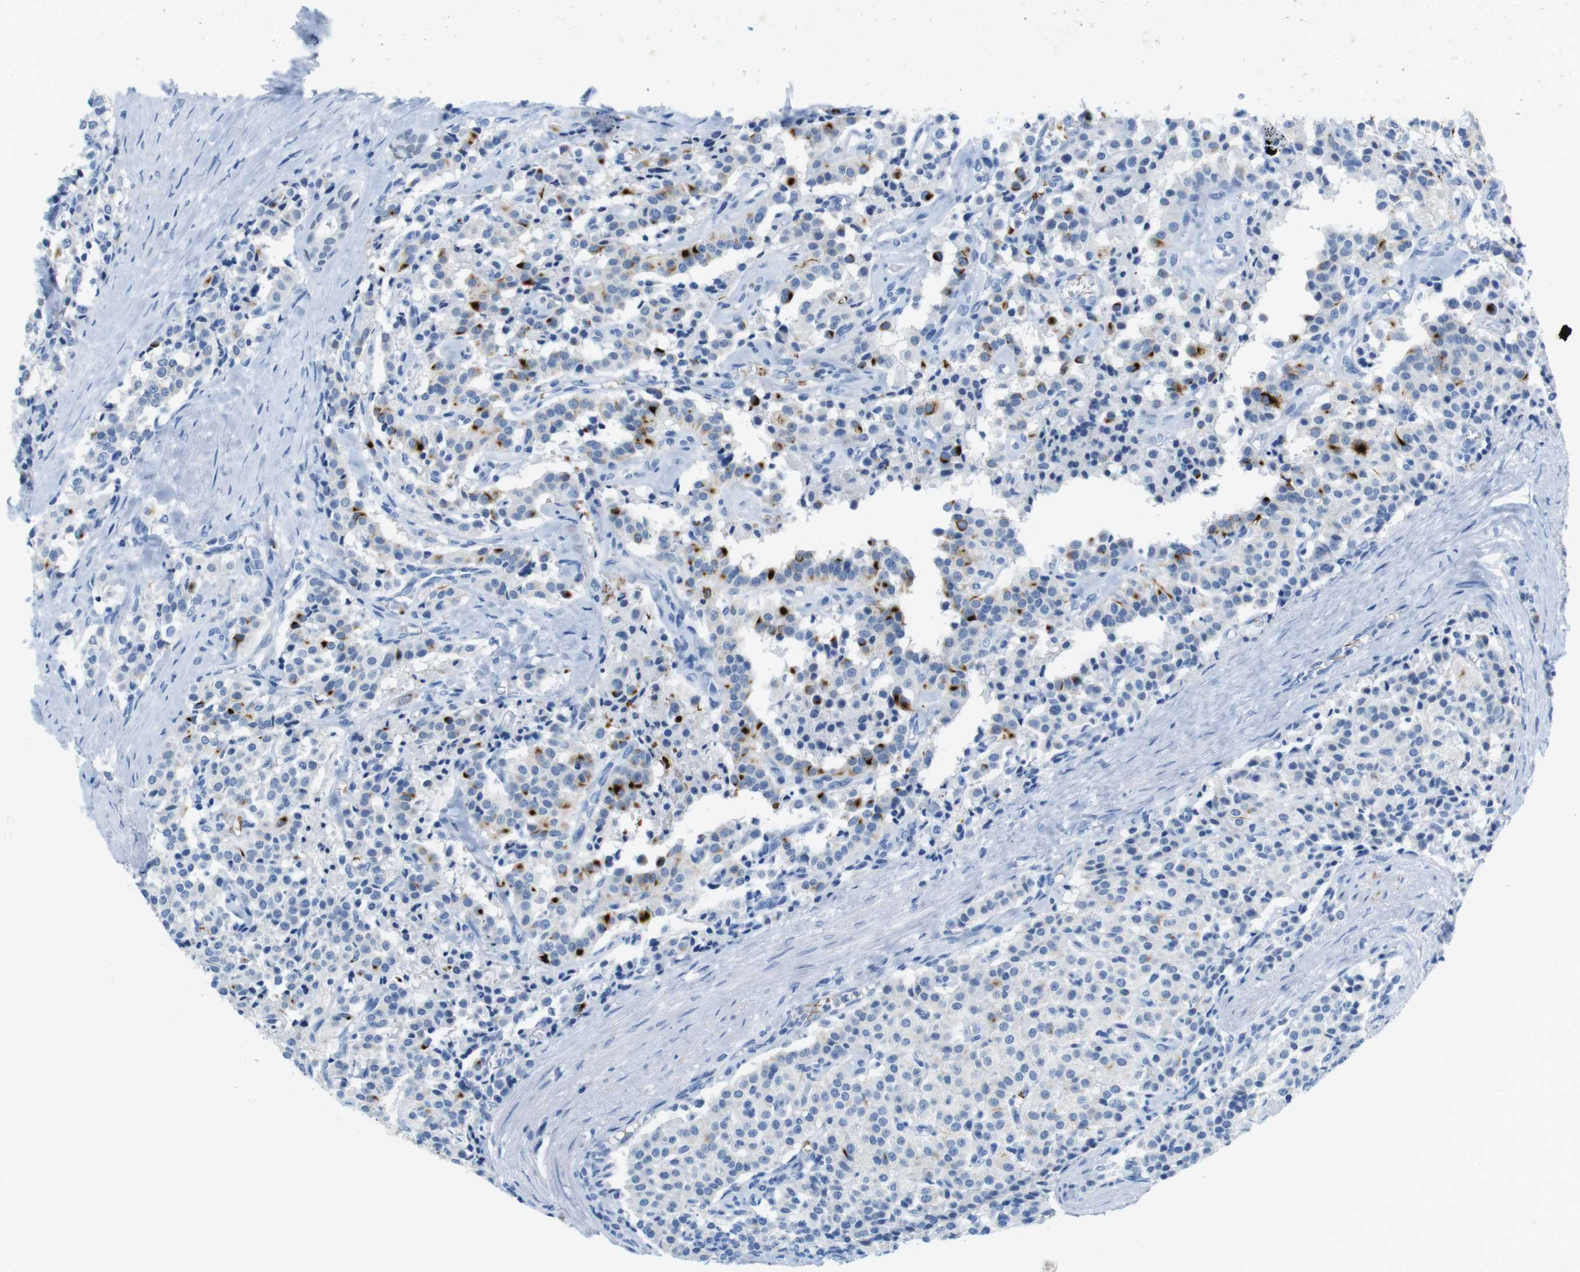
{"staining": {"intensity": "negative", "quantity": "none", "location": "none"}, "tissue": "carcinoid", "cell_type": "Tumor cells", "image_type": "cancer", "snomed": [{"axis": "morphology", "description": "Carcinoid, malignant, NOS"}, {"axis": "topography", "description": "Lung"}], "caption": "An immunohistochemistry (IHC) image of carcinoid (malignant) is shown. There is no staining in tumor cells of carcinoid (malignant).", "gene": "TFAP2C", "patient": {"sex": "male", "age": 30}}